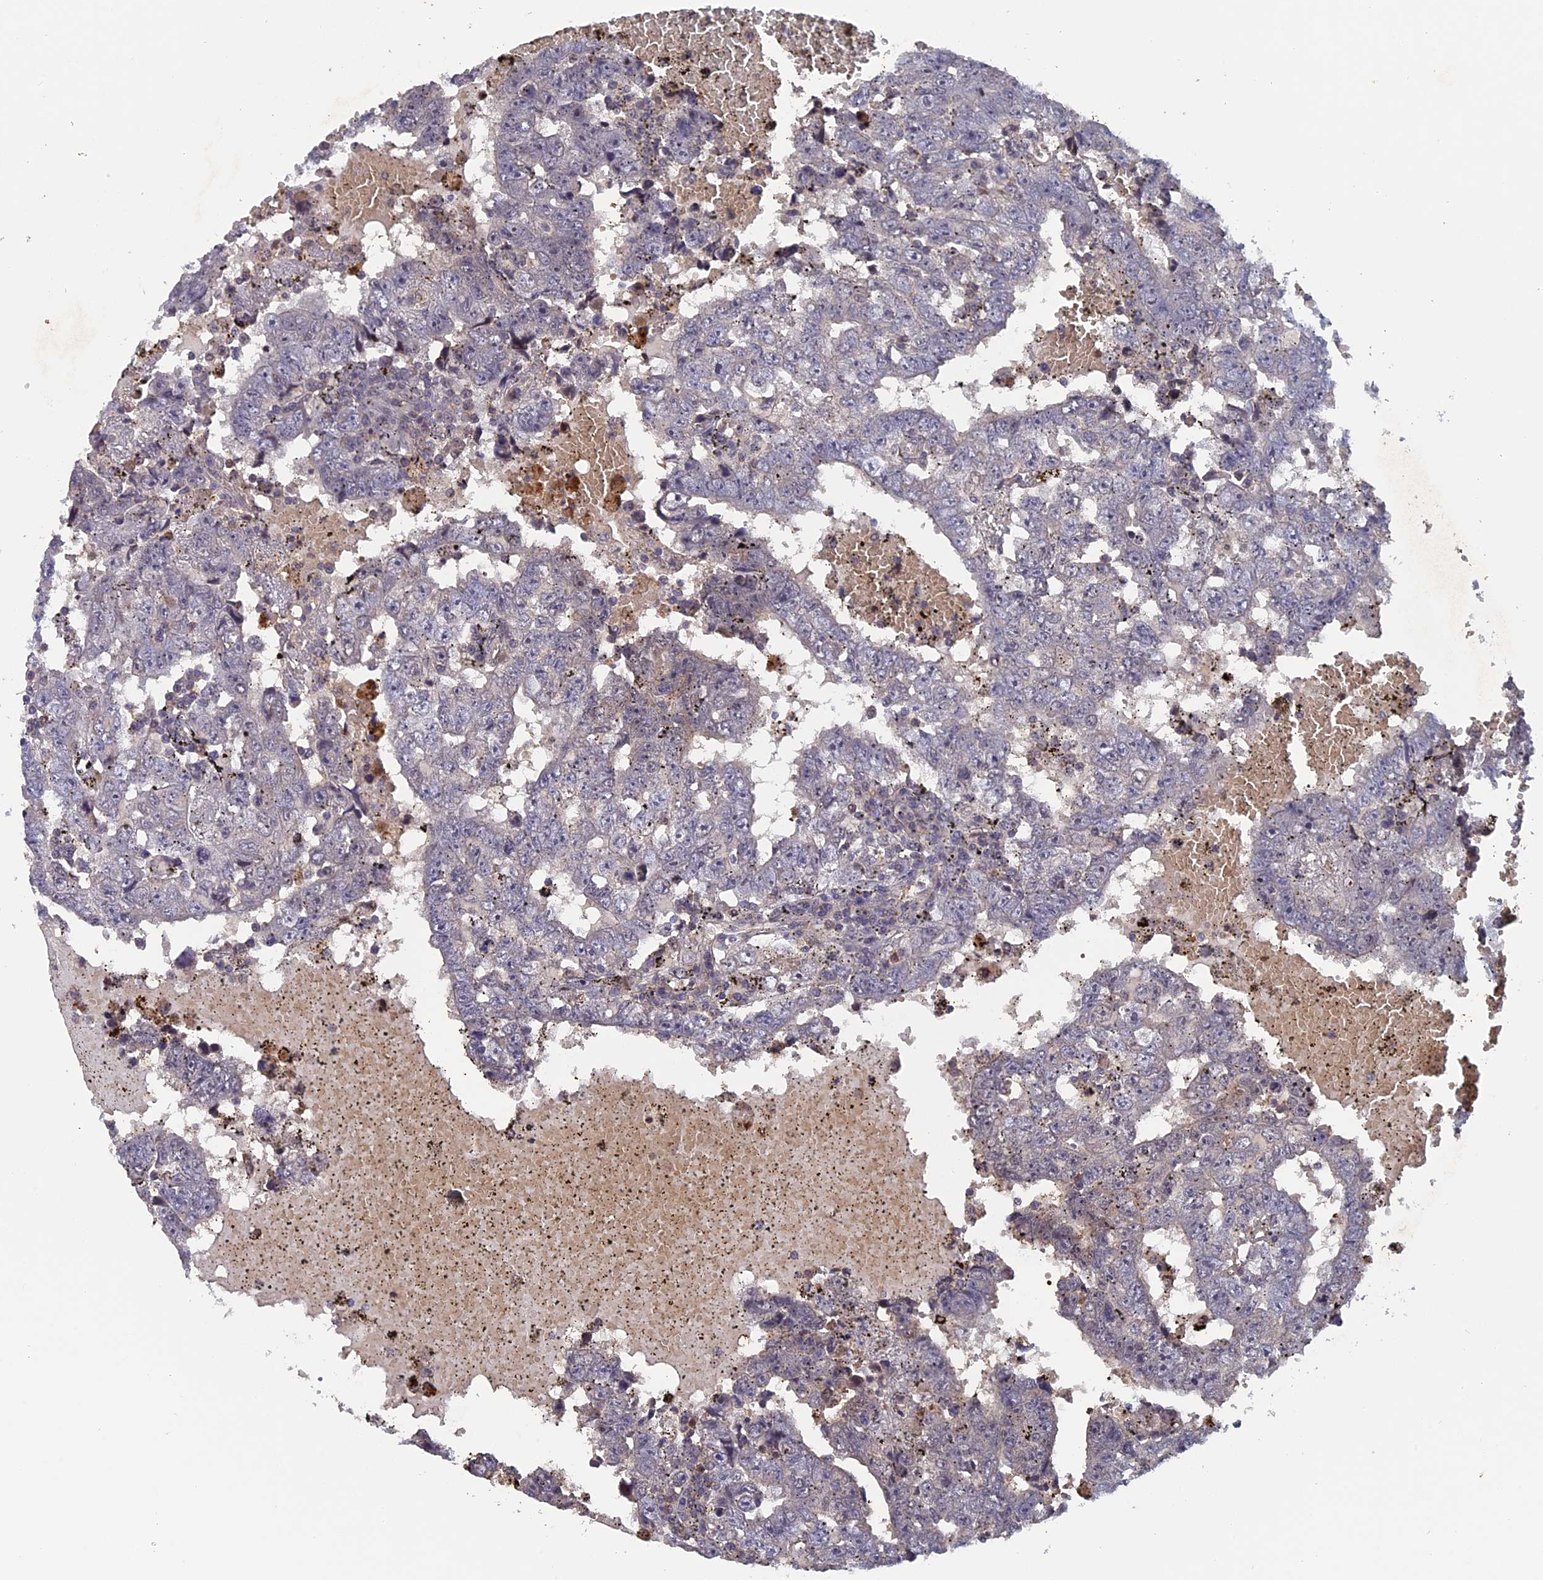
{"staining": {"intensity": "negative", "quantity": "none", "location": "none"}, "tissue": "testis cancer", "cell_type": "Tumor cells", "image_type": "cancer", "snomed": [{"axis": "morphology", "description": "Carcinoma, Embryonal, NOS"}, {"axis": "topography", "description": "Testis"}], "caption": "Tumor cells show no significant protein staining in testis cancer. (Immunohistochemistry (ihc), brightfield microscopy, high magnification).", "gene": "FAM98C", "patient": {"sex": "male", "age": 25}}